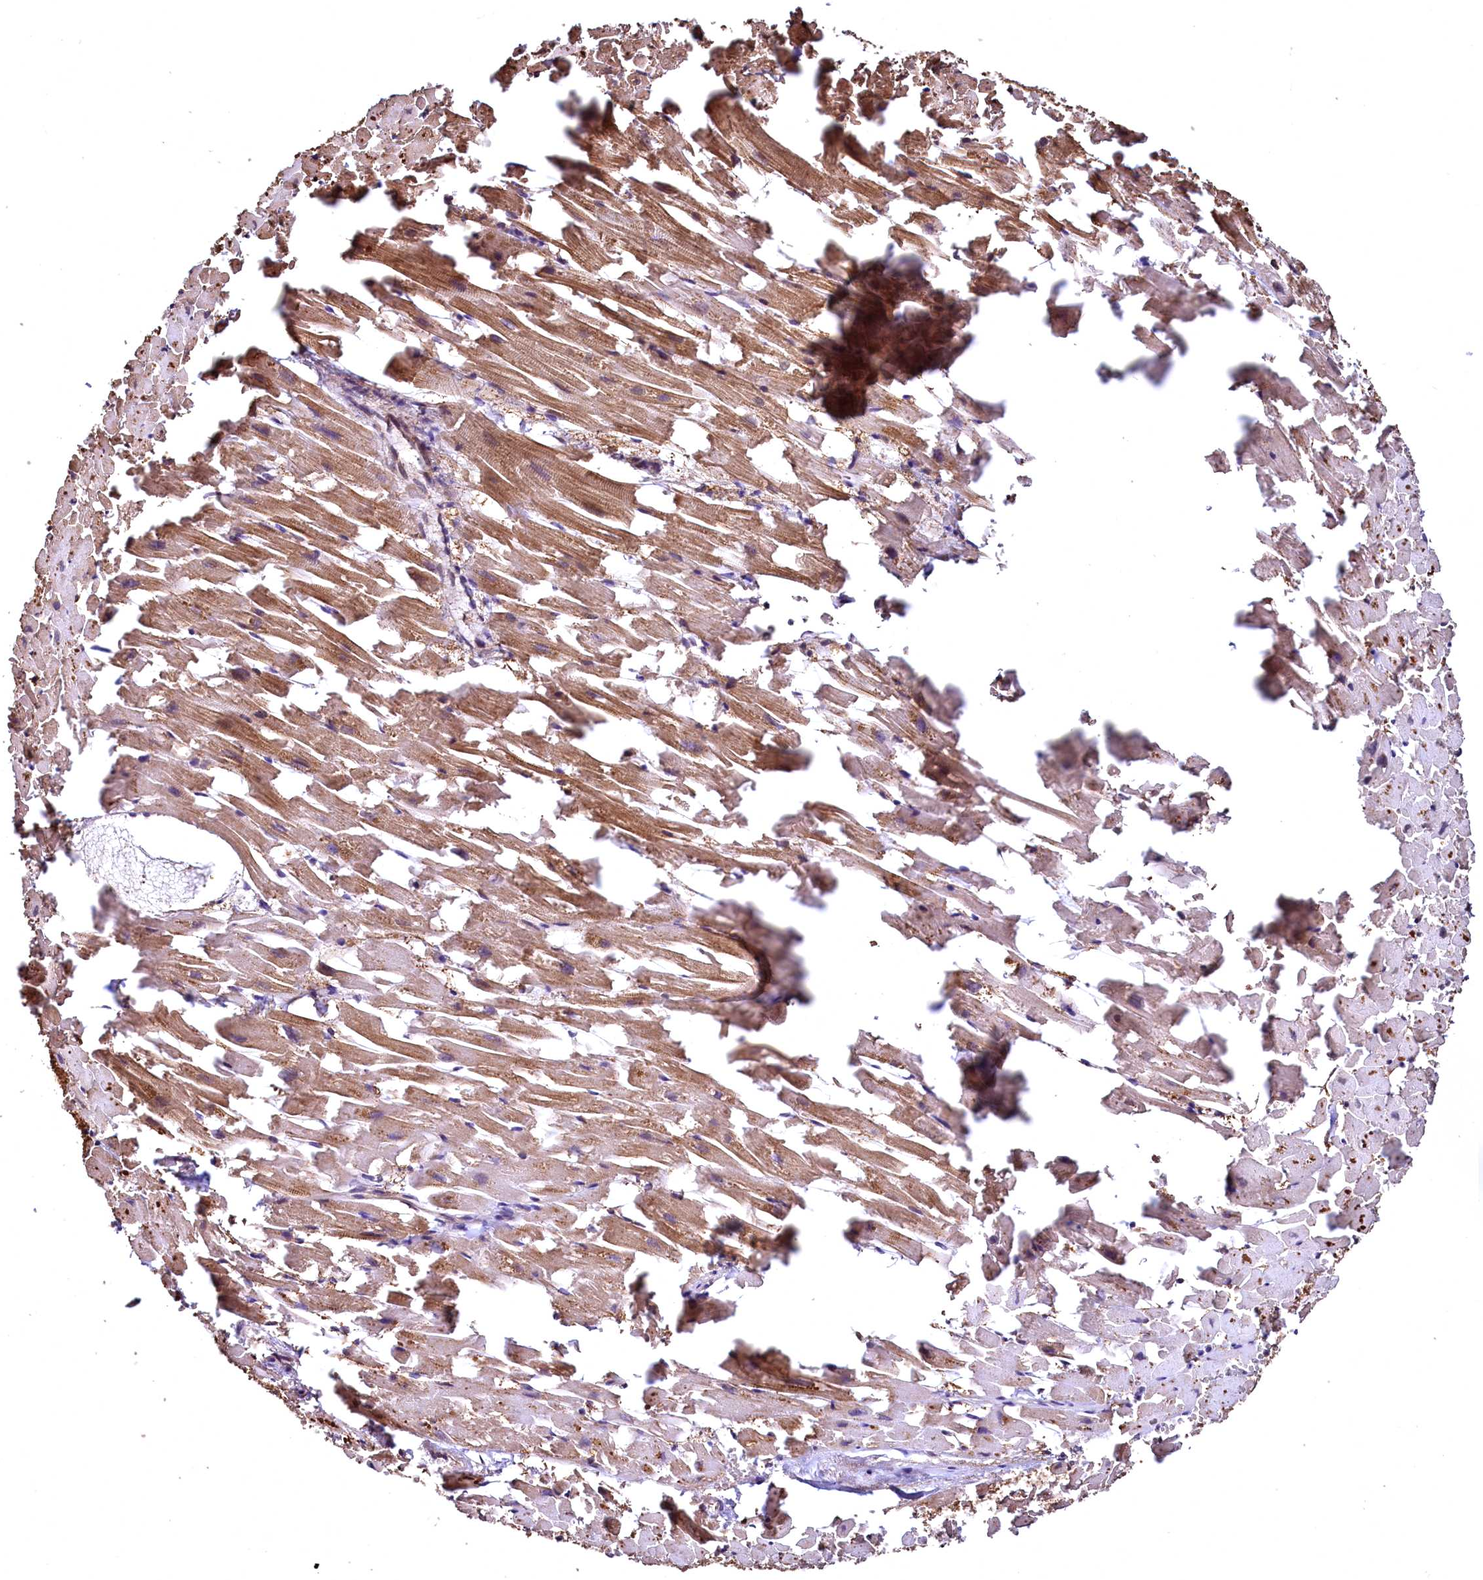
{"staining": {"intensity": "moderate", "quantity": ">75%", "location": "cytoplasmic/membranous"}, "tissue": "heart muscle", "cell_type": "Cardiomyocytes", "image_type": "normal", "snomed": [{"axis": "morphology", "description": "Normal tissue, NOS"}, {"axis": "topography", "description": "Heart"}], "caption": "Immunohistochemistry staining of unremarkable heart muscle, which demonstrates medium levels of moderate cytoplasmic/membranous staining in approximately >75% of cardiomyocytes indicating moderate cytoplasmic/membranous protein staining. The staining was performed using DAB (brown) for protein detection and nuclei were counterstained in hematoxylin (blue).", "gene": "TBCEL", "patient": {"sex": "female", "age": 64}}